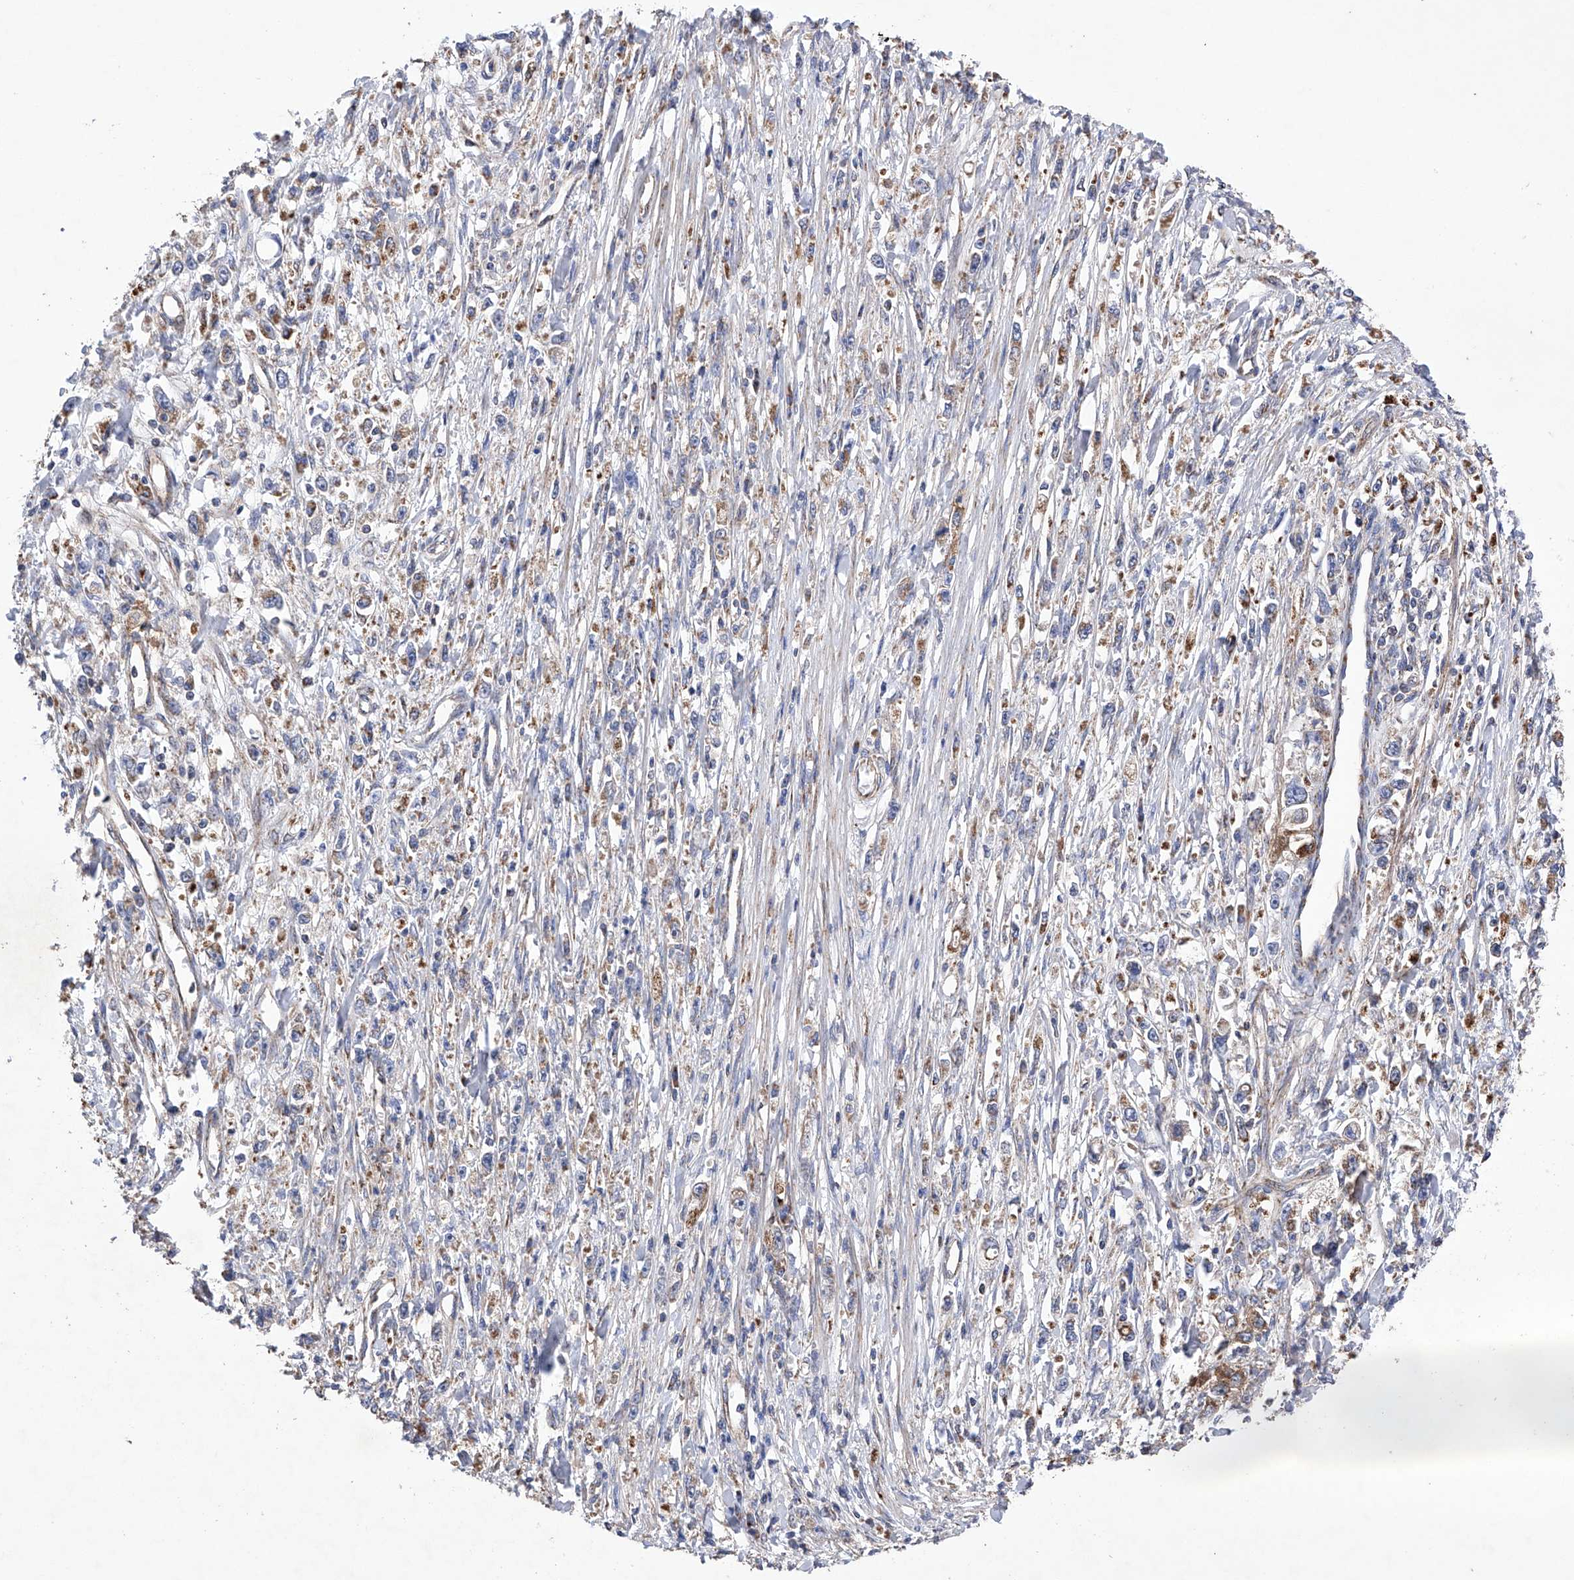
{"staining": {"intensity": "moderate", "quantity": "25%-75%", "location": "cytoplasmic/membranous"}, "tissue": "stomach cancer", "cell_type": "Tumor cells", "image_type": "cancer", "snomed": [{"axis": "morphology", "description": "Adenocarcinoma, NOS"}, {"axis": "topography", "description": "Stomach"}], "caption": "Stomach cancer (adenocarcinoma) stained with a protein marker reveals moderate staining in tumor cells.", "gene": "EFCAB2", "patient": {"sex": "female", "age": 59}}